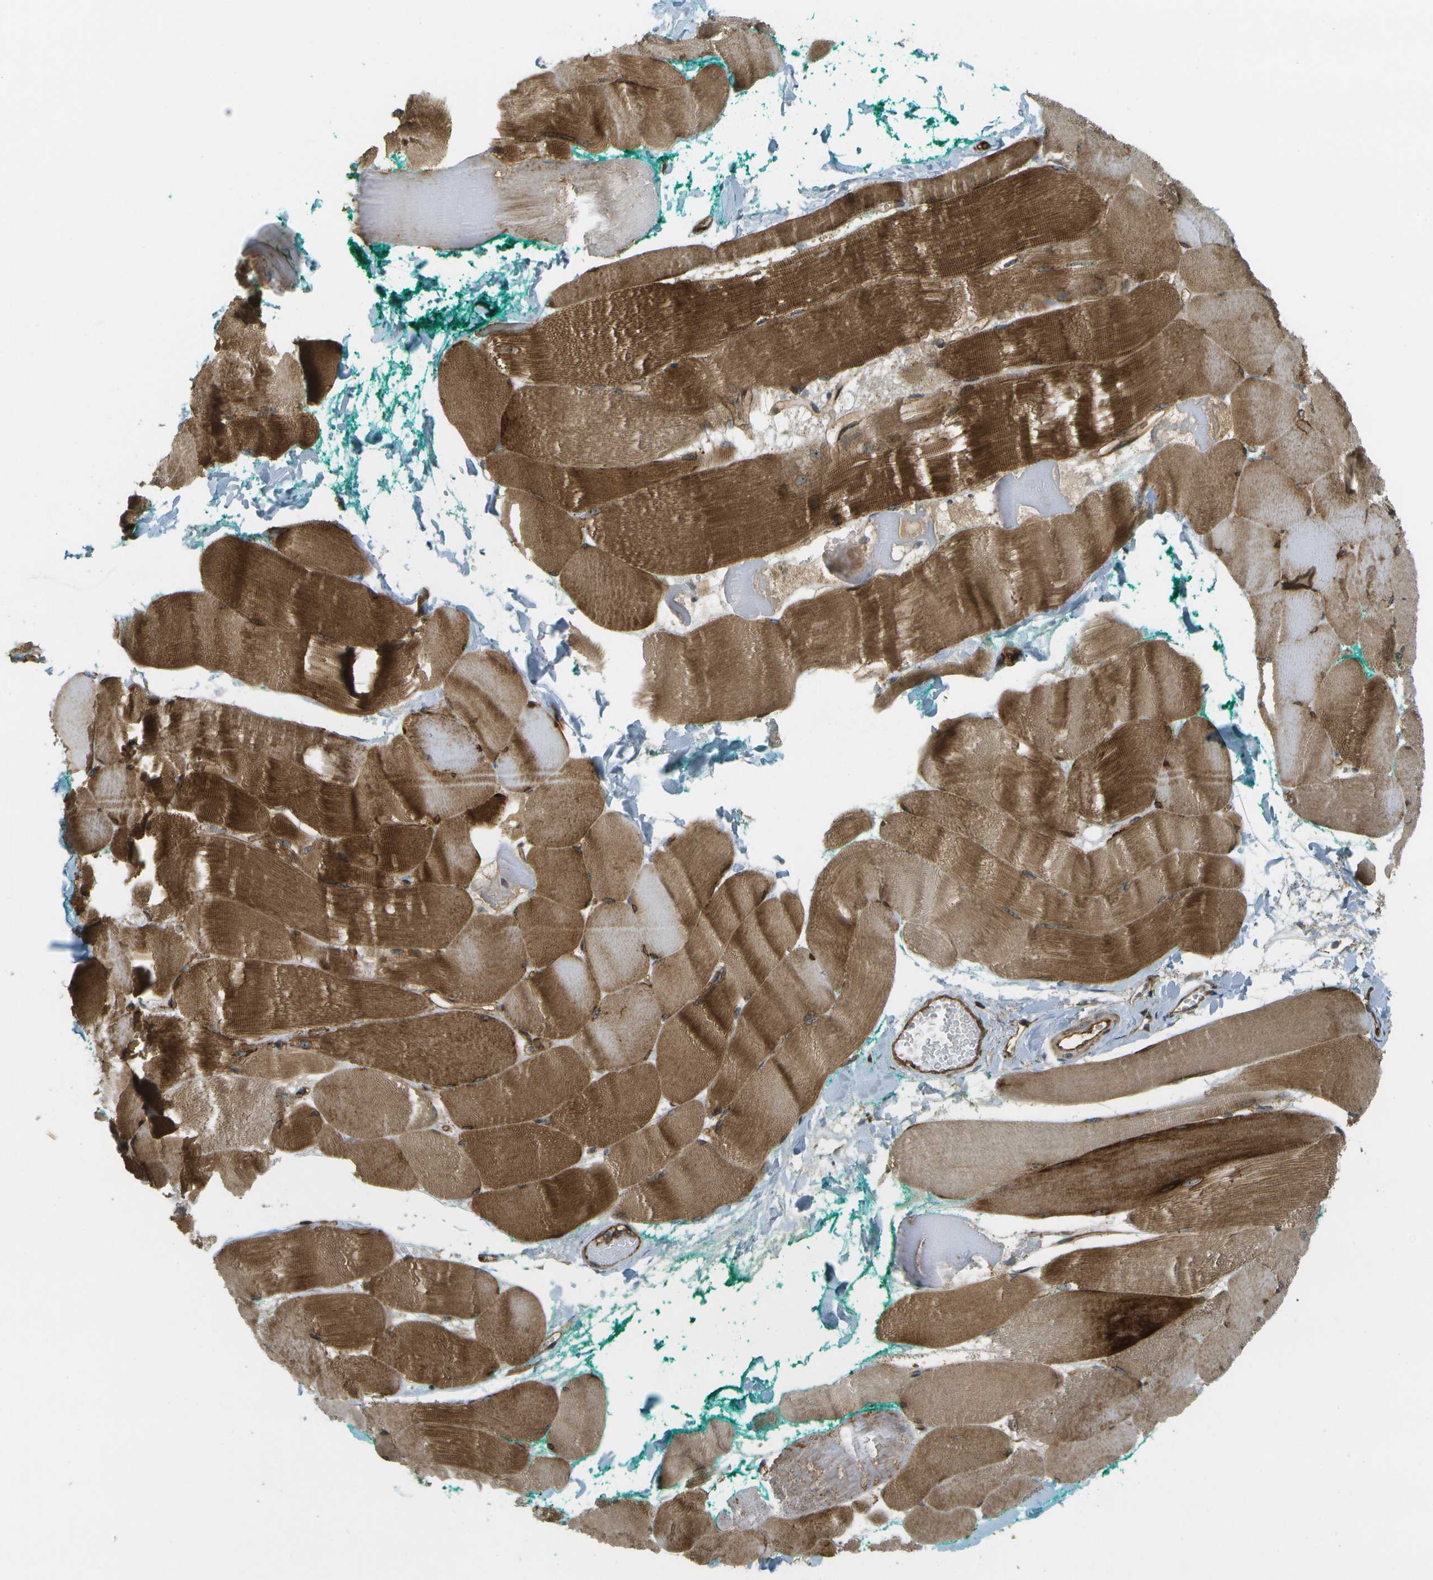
{"staining": {"intensity": "strong", "quantity": ">75%", "location": "cytoplasmic/membranous"}, "tissue": "skeletal muscle", "cell_type": "Myocytes", "image_type": "normal", "snomed": [{"axis": "morphology", "description": "Normal tissue, NOS"}, {"axis": "morphology", "description": "Squamous cell carcinoma, NOS"}, {"axis": "topography", "description": "Skeletal muscle"}], "caption": "Protein expression analysis of benign human skeletal muscle reveals strong cytoplasmic/membranous positivity in about >75% of myocytes. Nuclei are stained in blue.", "gene": "LRP12", "patient": {"sex": "male", "age": 51}}